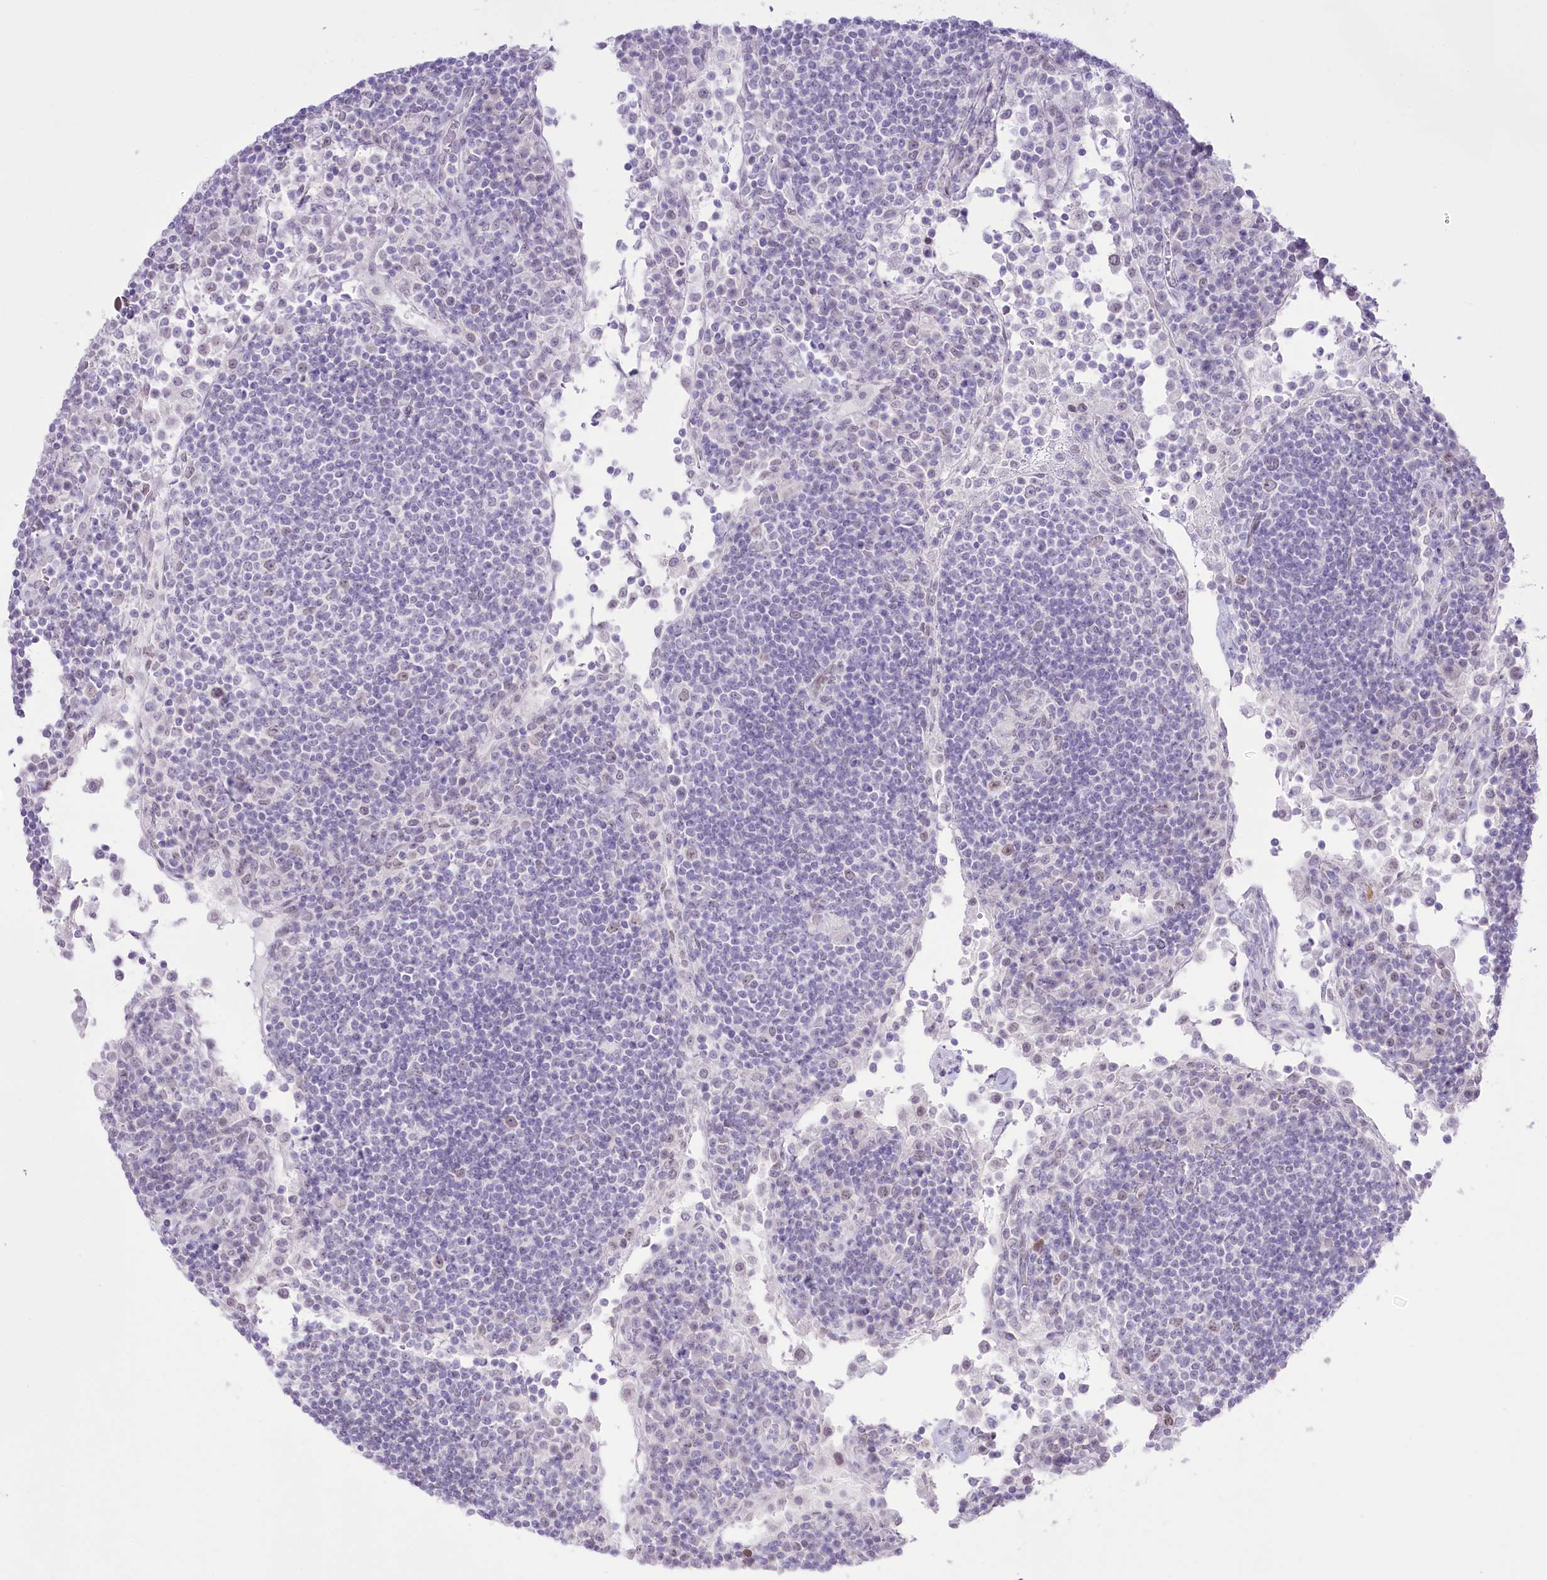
{"staining": {"intensity": "negative", "quantity": "none", "location": "none"}, "tissue": "lymph node", "cell_type": "Germinal center cells", "image_type": "normal", "snomed": [{"axis": "morphology", "description": "Normal tissue, NOS"}, {"axis": "topography", "description": "Lymph node"}], "caption": "Immunohistochemical staining of normal human lymph node demonstrates no significant positivity in germinal center cells. (IHC, brightfield microscopy, high magnification).", "gene": "SLC39A10", "patient": {"sex": "female", "age": 53}}